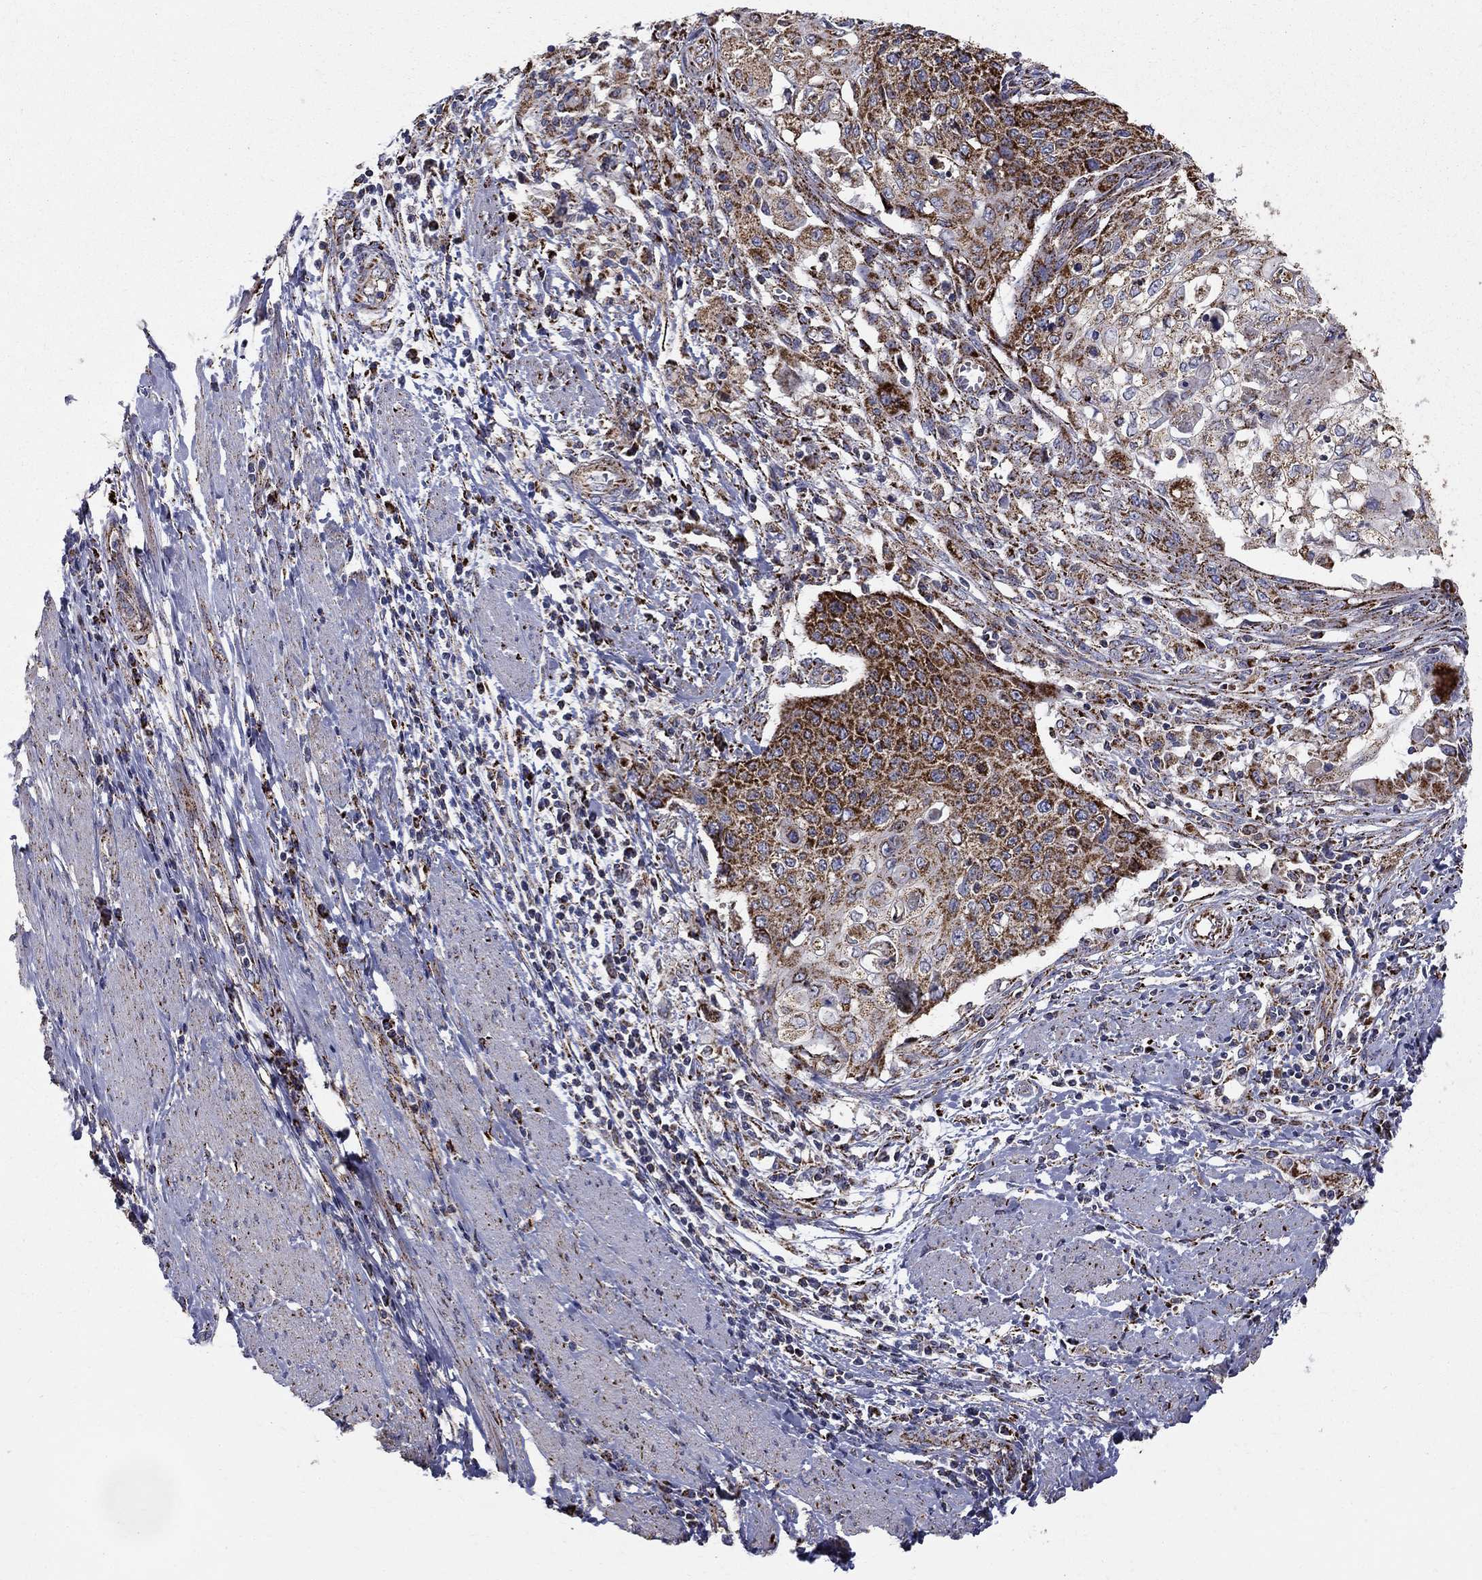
{"staining": {"intensity": "strong", "quantity": ">75%", "location": "cytoplasmic/membranous"}, "tissue": "cervical cancer", "cell_type": "Tumor cells", "image_type": "cancer", "snomed": [{"axis": "morphology", "description": "Squamous cell carcinoma, NOS"}, {"axis": "topography", "description": "Cervix"}], "caption": "A brown stain labels strong cytoplasmic/membranous expression of a protein in cervical cancer tumor cells.", "gene": "GCSH", "patient": {"sex": "female", "age": 39}}